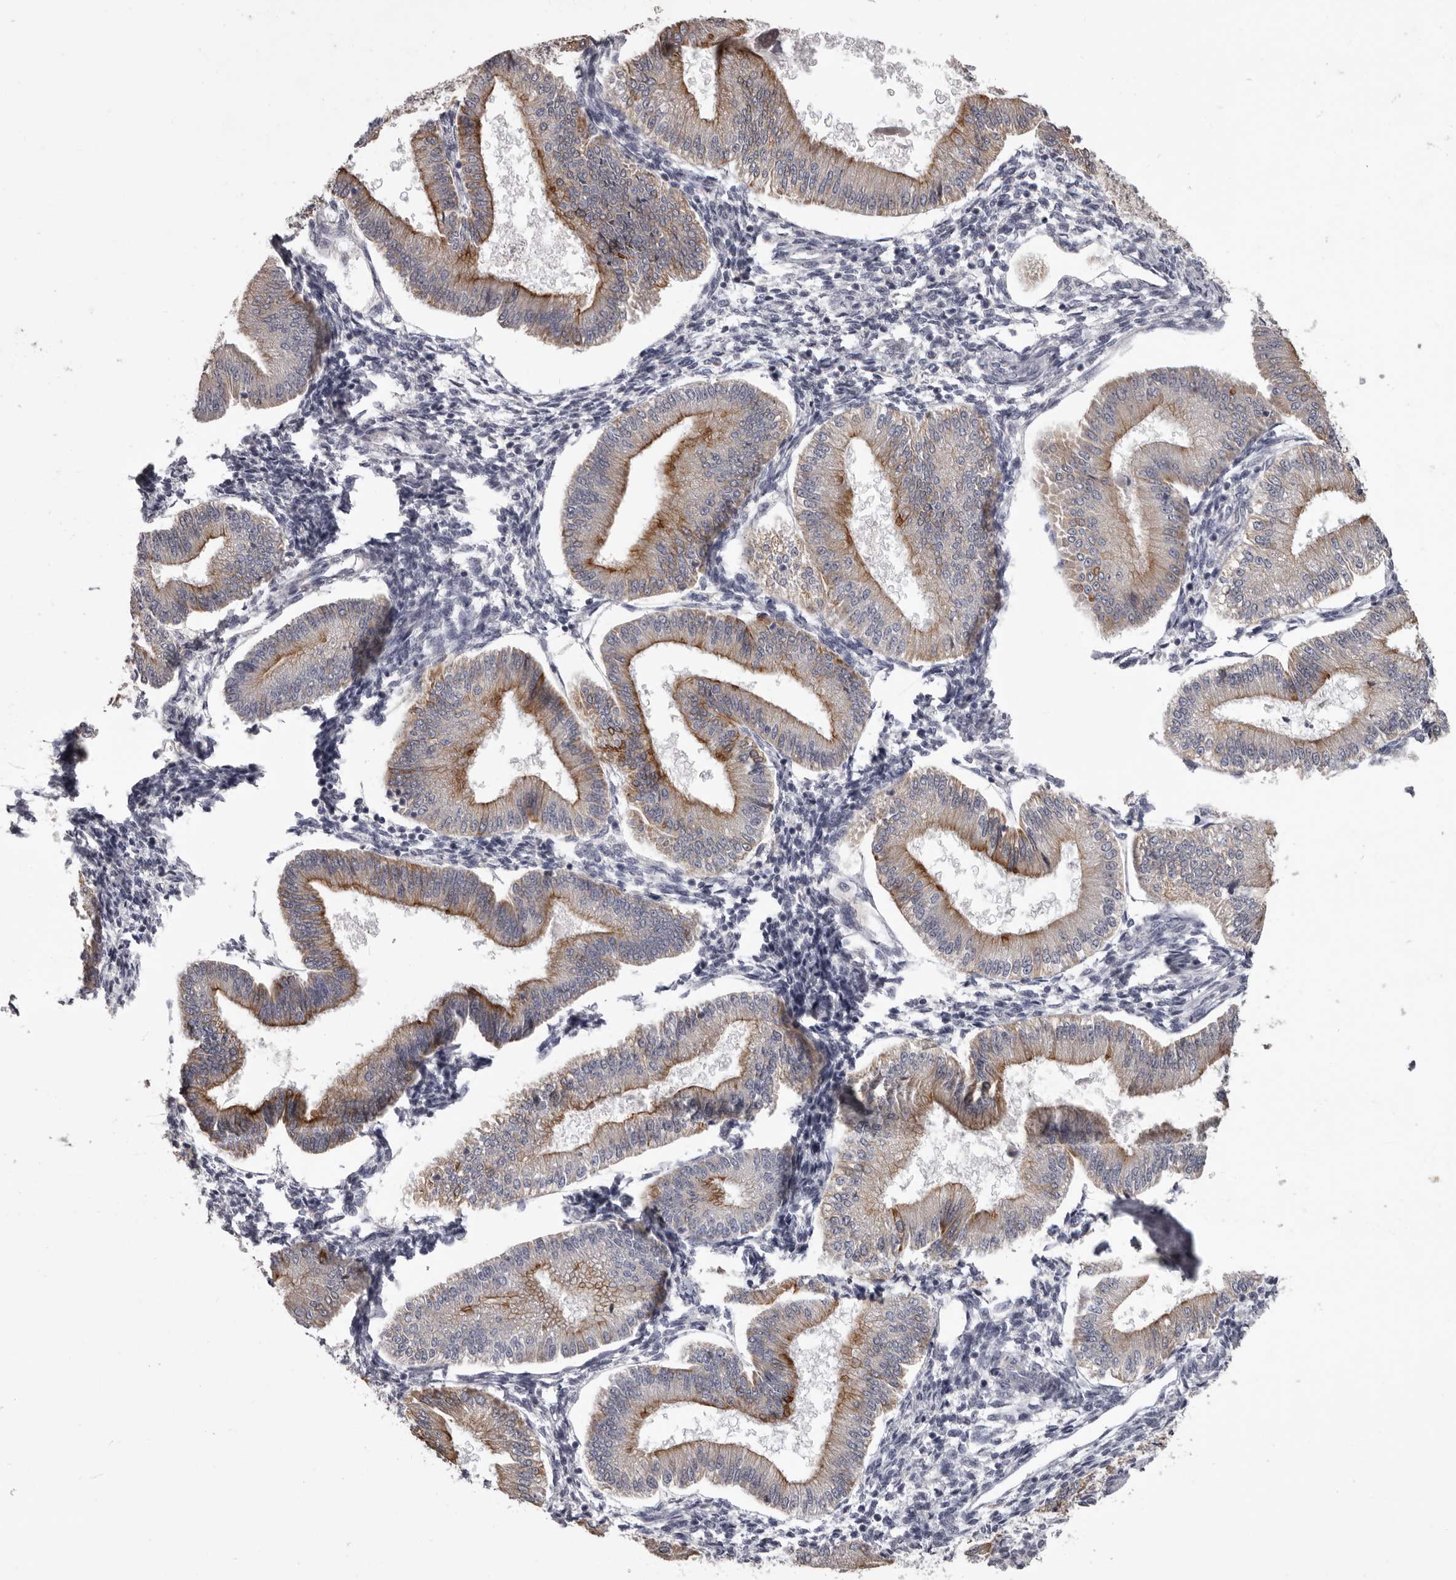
{"staining": {"intensity": "negative", "quantity": "none", "location": "none"}, "tissue": "endometrium", "cell_type": "Cells in endometrial stroma", "image_type": "normal", "snomed": [{"axis": "morphology", "description": "Normal tissue, NOS"}, {"axis": "topography", "description": "Endometrium"}], "caption": "An immunohistochemistry histopathology image of normal endometrium is shown. There is no staining in cells in endometrial stroma of endometrium. (Brightfield microscopy of DAB IHC at high magnification).", "gene": "LPAR6", "patient": {"sex": "female", "age": 39}}